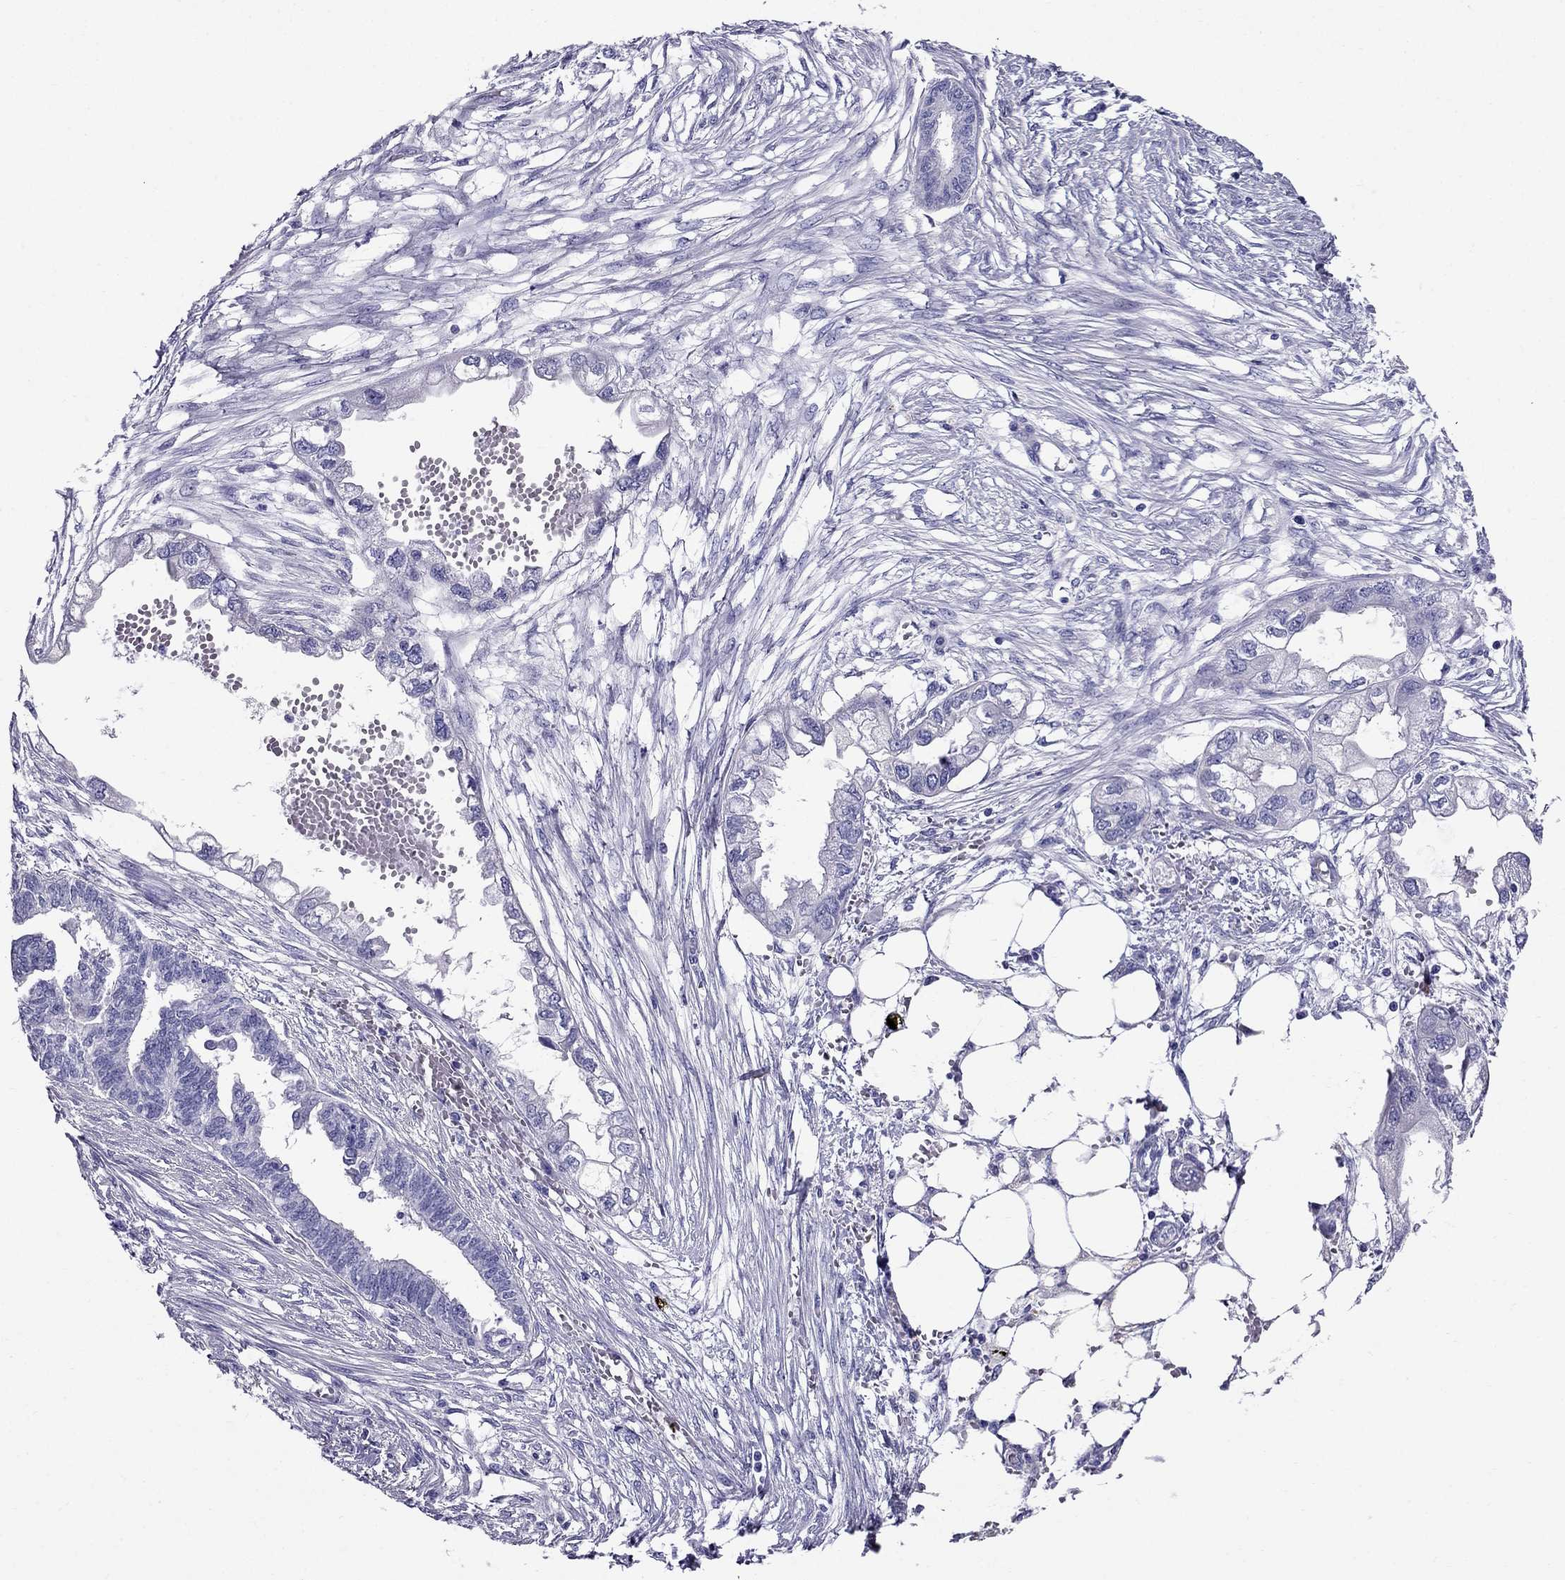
{"staining": {"intensity": "negative", "quantity": "none", "location": "none"}, "tissue": "endometrial cancer", "cell_type": "Tumor cells", "image_type": "cancer", "snomed": [{"axis": "morphology", "description": "Adenocarcinoma, NOS"}, {"axis": "morphology", "description": "Adenocarcinoma, metastatic, NOS"}, {"axis": "topography", "description": "Adipose tissue"}, {"axis": "topography", "description": "Endometrium"}], "caption": "Immunohistochemistry image of neoplastic tissue: metastatic adenocarcinoma (endometrial) stained with DAB (3,3'-diaminobenzidine) reveals no significant protein staining in tumor cells.", "gene": "GPR50", "patient": {"sex": "female", "age": 67}}